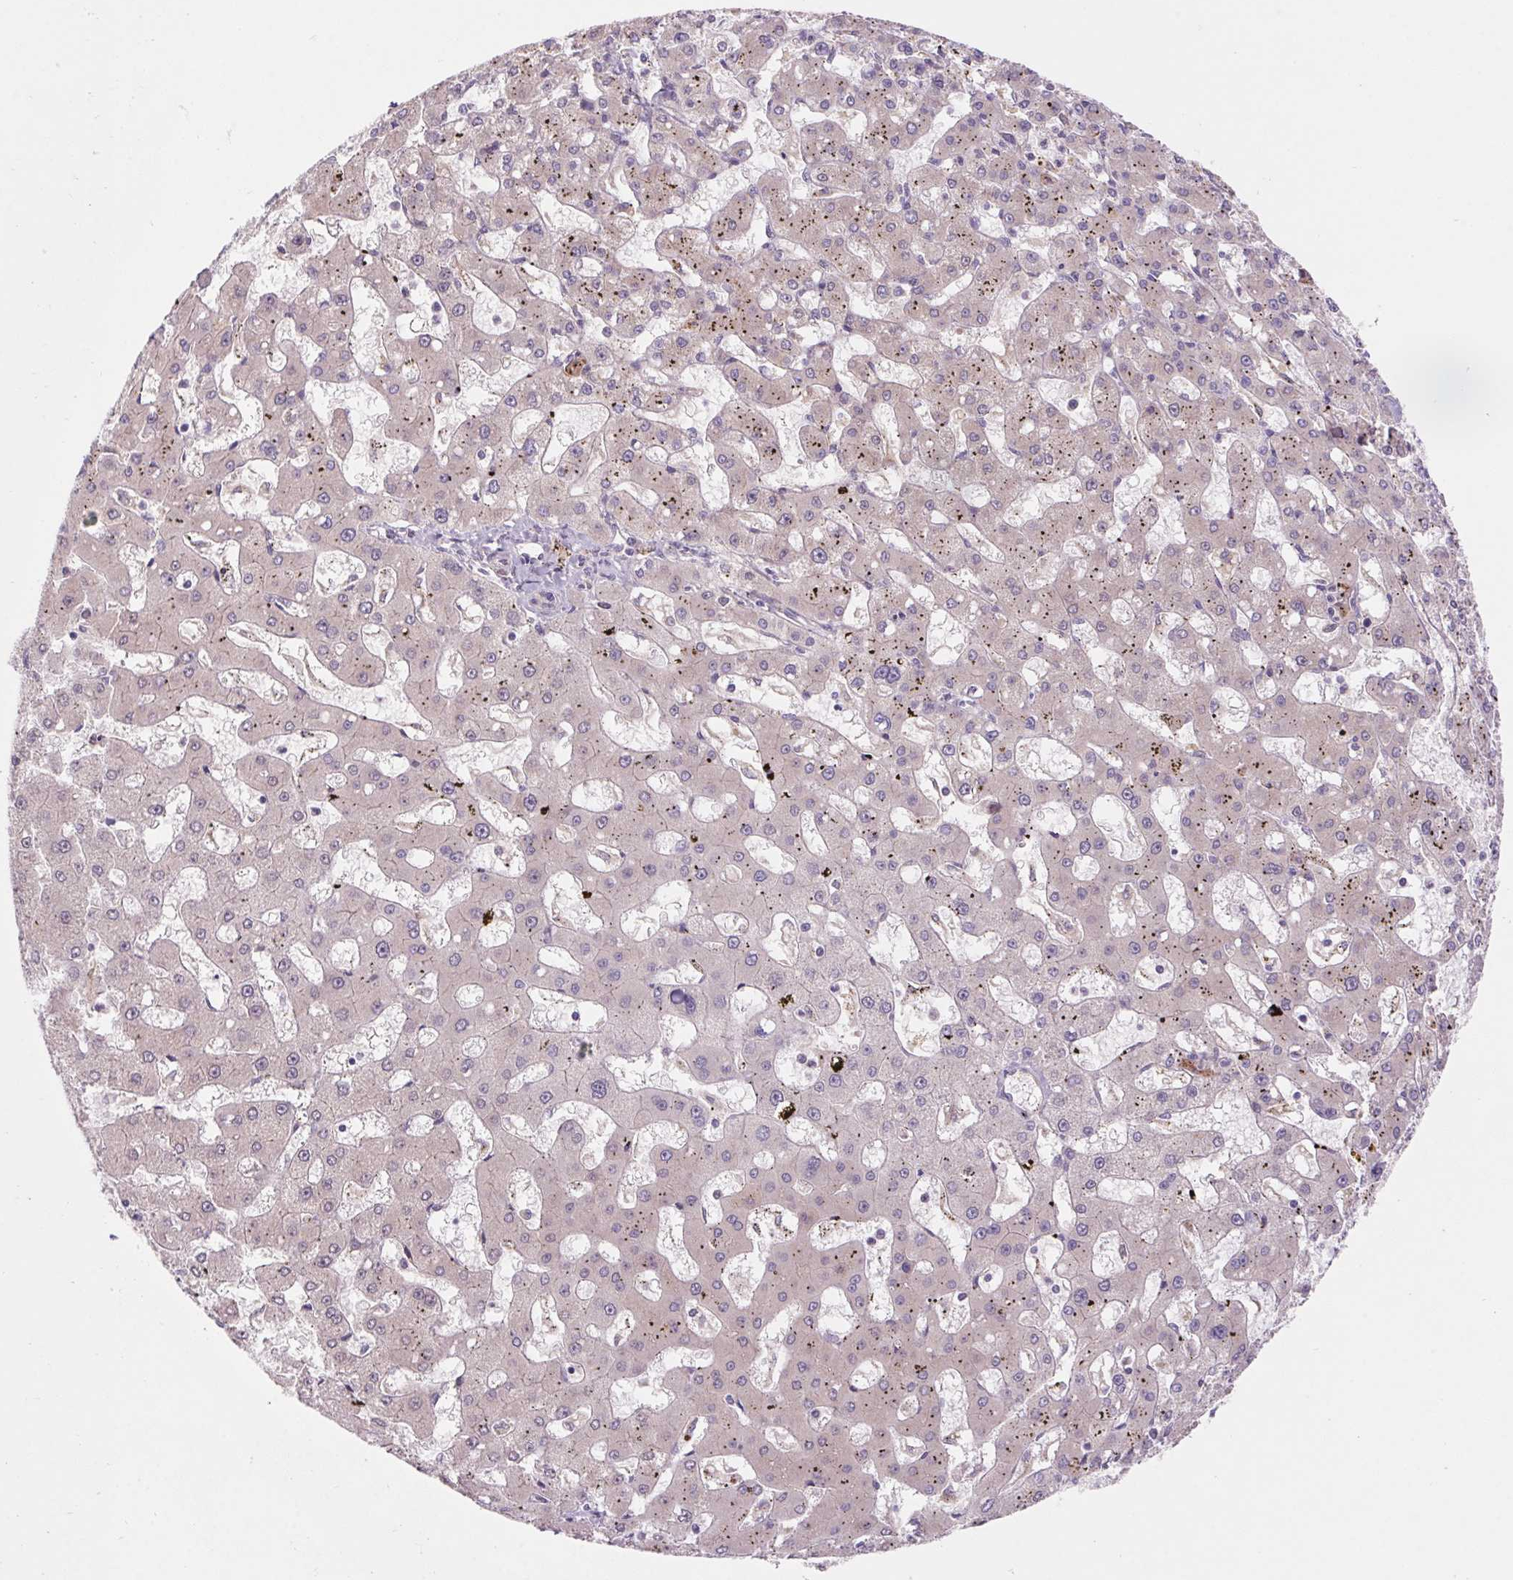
{"staining": {"intensity": "negative", "quantity": "none", "location": "none"}, "tissue": "liver cancer", "cell_type": "Tumor cells", "image_type": "cancer", "snomed": [{"axis": "morphology", "description": "Carcinoma, Hepatocellular, NOS"}, {"axis": "topography", "description": "Liver"}], "caption": "DAB immunohistochemical staining of liver cancer (hepatocellular carcinoma) demonstrates no significant expression in tumor cells. (DAB (3,3'-diaminobenzidine) immunohistochemistry (IHC) with hematoxylin counter stain).", "gene": "KLHL20", "patient": {"sex": "male", "age": 67}}